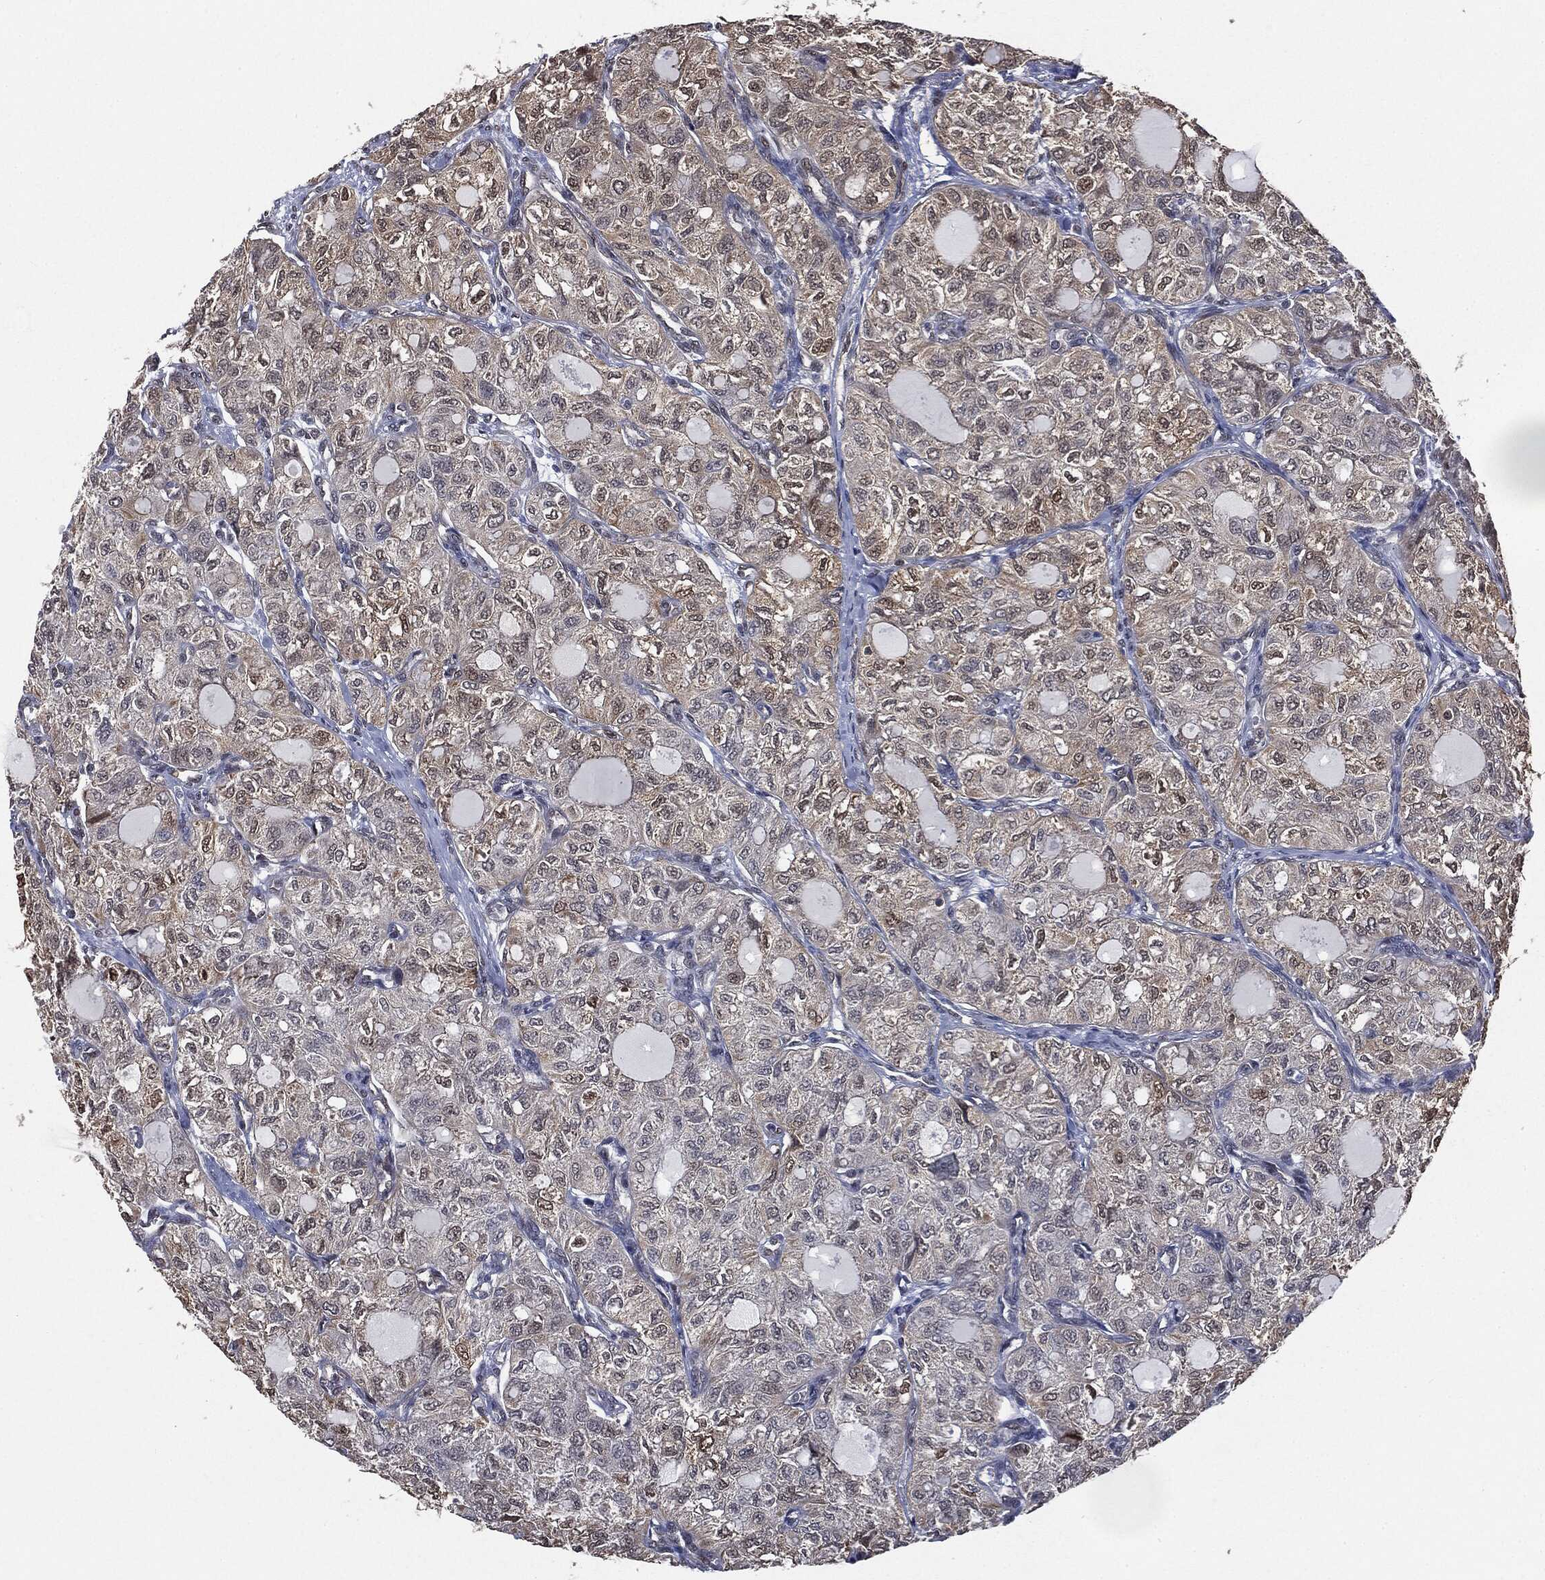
{"staining": {"intensity": "weak", "quantity": "<25%", "location": "nuclear"}, "tissue": "thyroid cancer", "cell_type": "Tumor cells", "image_type": "cancer", "snomed": [{"axis": "morphology", "description": "Follicular adenoma carcinoma, NOS"}, {"axis": "topography", "description": "Thyroid gland"}], "caption": "The immunohistochemistry image has no significant expression in tumor cells of thyroid cancer tissue. (DAB (3,3'-diaminobenzidine) immunohistochemistry (IHC) visualized using brightfield microscopy, high magnification).", "gene": "SHLD2", "patient": {"sex": "male", "age": 75}}